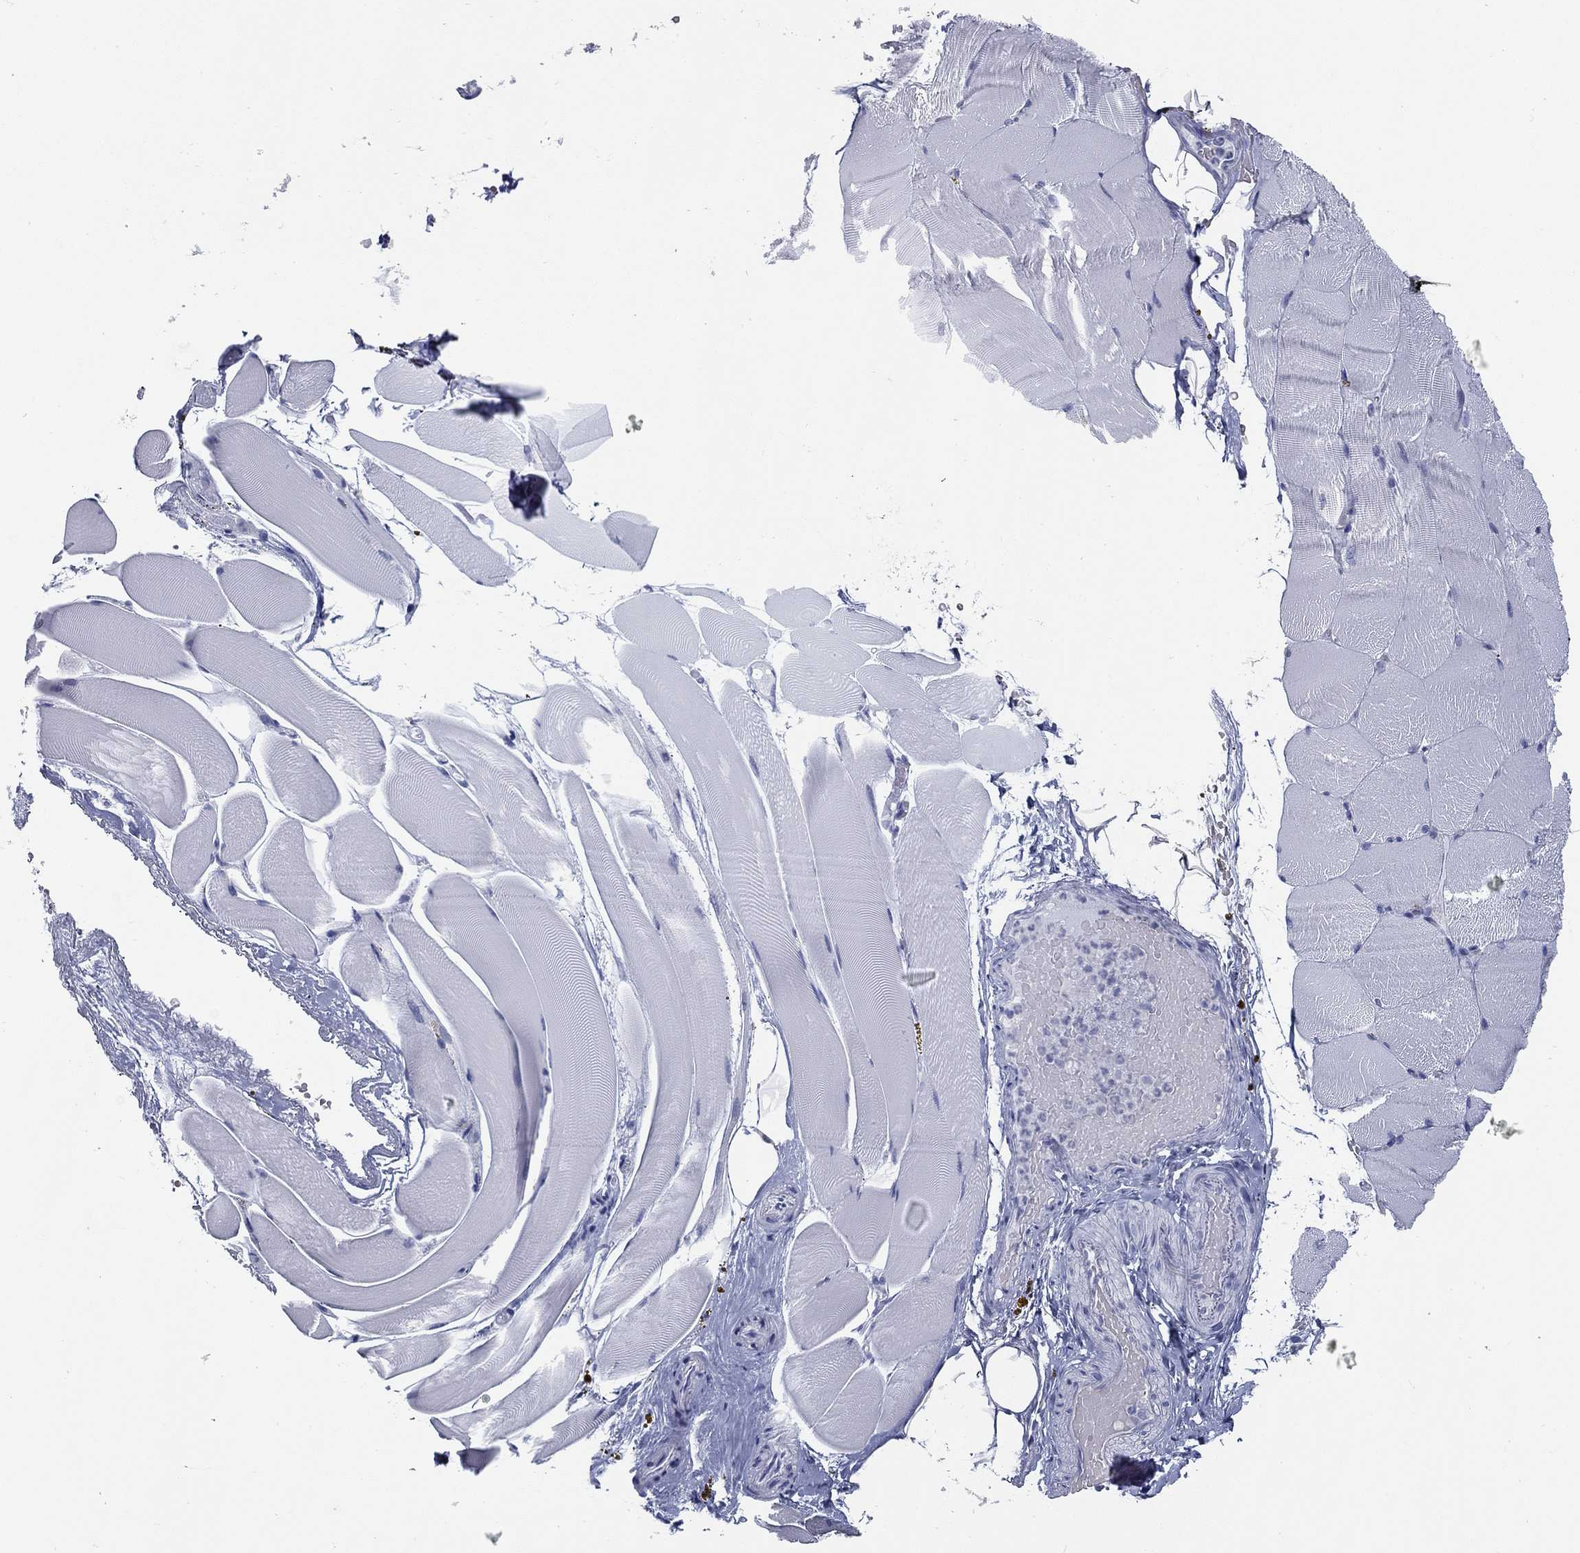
{"staining": {"intensity": "negative", "quantity": "none", "location": "none"}, "tissue": "skeletal muscle", "cell_type": "Myocytes", "image_type": "normal", "snomed": [{"axis": "morphology", "description": "Normal tissue, NOS"}, {"axis": "topography", "description": "Skeletal muscle"}], "caption": "Myocytes are negative for brown protein staining in normal skeletal muscle. (Immunohistochemistry, brightfield microscopy, high magnification).", "gene": "TAC1", "patient": {"sex": "female", "age": 37}}